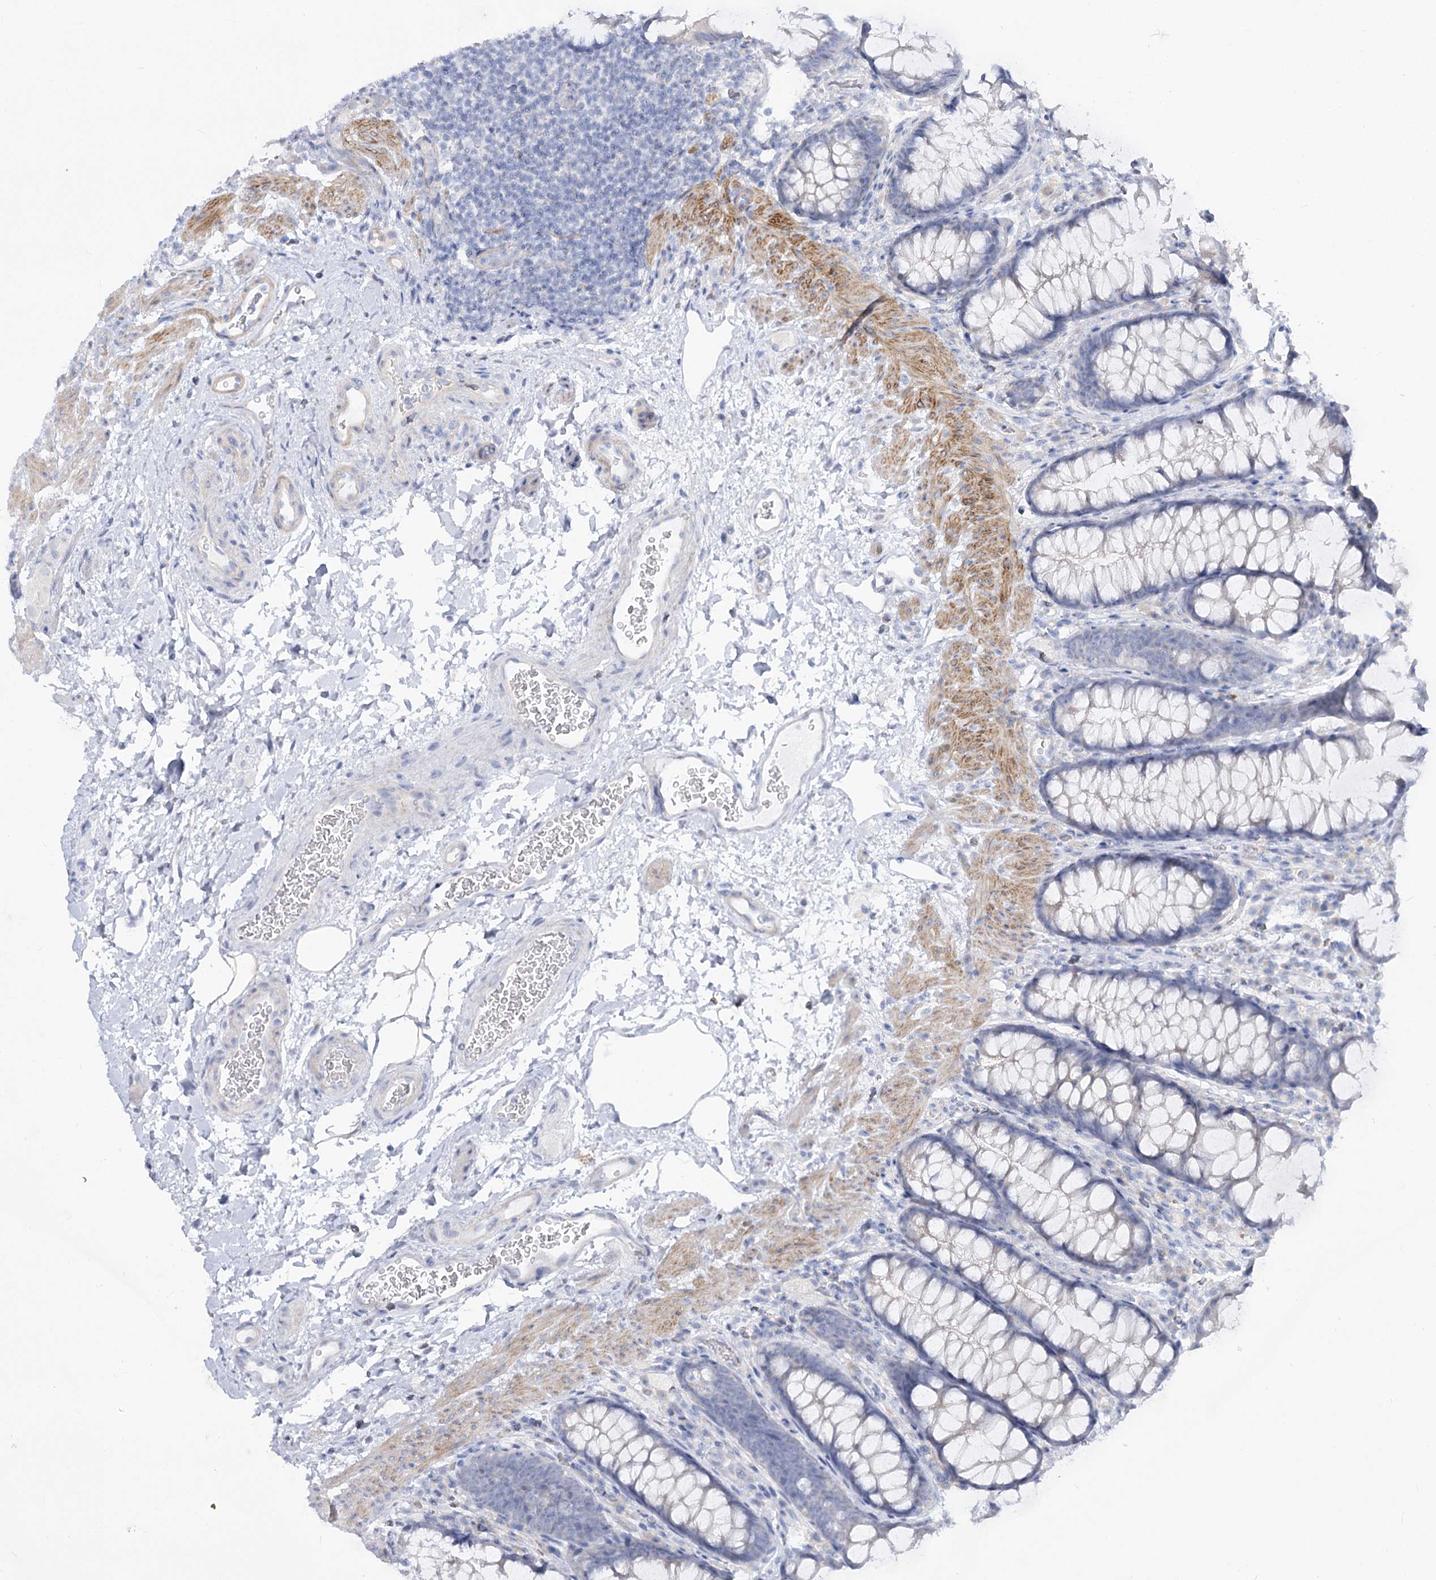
{"staining": {"intensity": "negative", "quantity": "none", "location": "none"}, "tissue": "colon", "cell_type": "Endothelial cells", "image_type": "normal", "snomed": [{"axis": "morphology", "description": "Normal tissue, NOS"}, {"axis": "topography", "description": "Colon"}], "caption": "This image is of normal colon stained with immunohistochemistry to label a protein in brown with the nuclei are counter-stained blue. There is no staining in endothelial cells. (Brightfield microscopy of DAB immunohistochemistry (IHC) at high magnification).", "gene": "ARSI", "patient": {"sex": "female", "age": 62}}